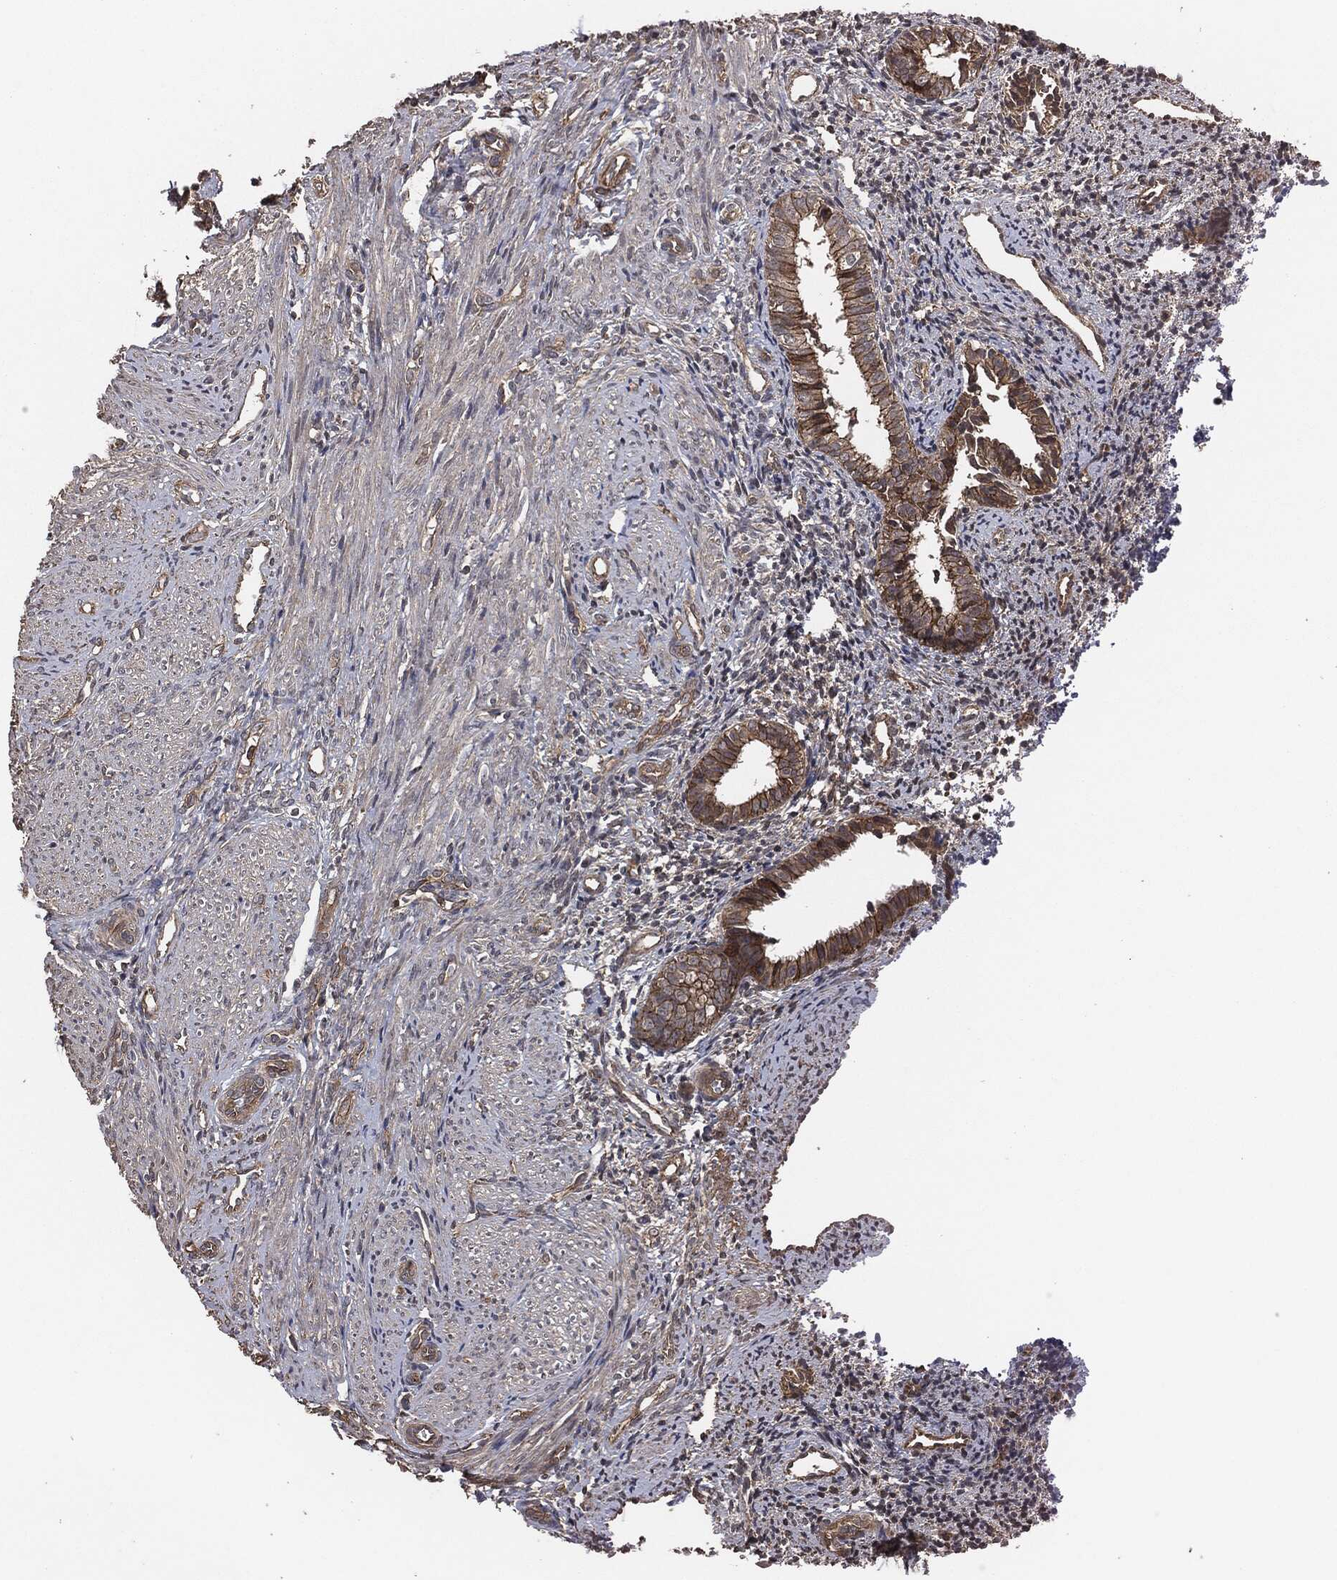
{"staining": {"intensity": "negative", "quantity": "none", "location": "none"}, "tissue": "endometrium", "cell_type": "Cells in endometrial stroma", "image_type": "normal", "snomed": [{"axis": "morphology", "description": "Normal tissue, NOS"}, {"axis": "topography", "description": "Endometrium"}], "caption": "A photomicrograph of human endometrium is negative for staining in cells in endometrial stroma. (Immunohistochemistry (ihc), brightfield microscopy, high magnification).", "gene": "ERBIN", "patient": {"sex": "female", "age": 47}}